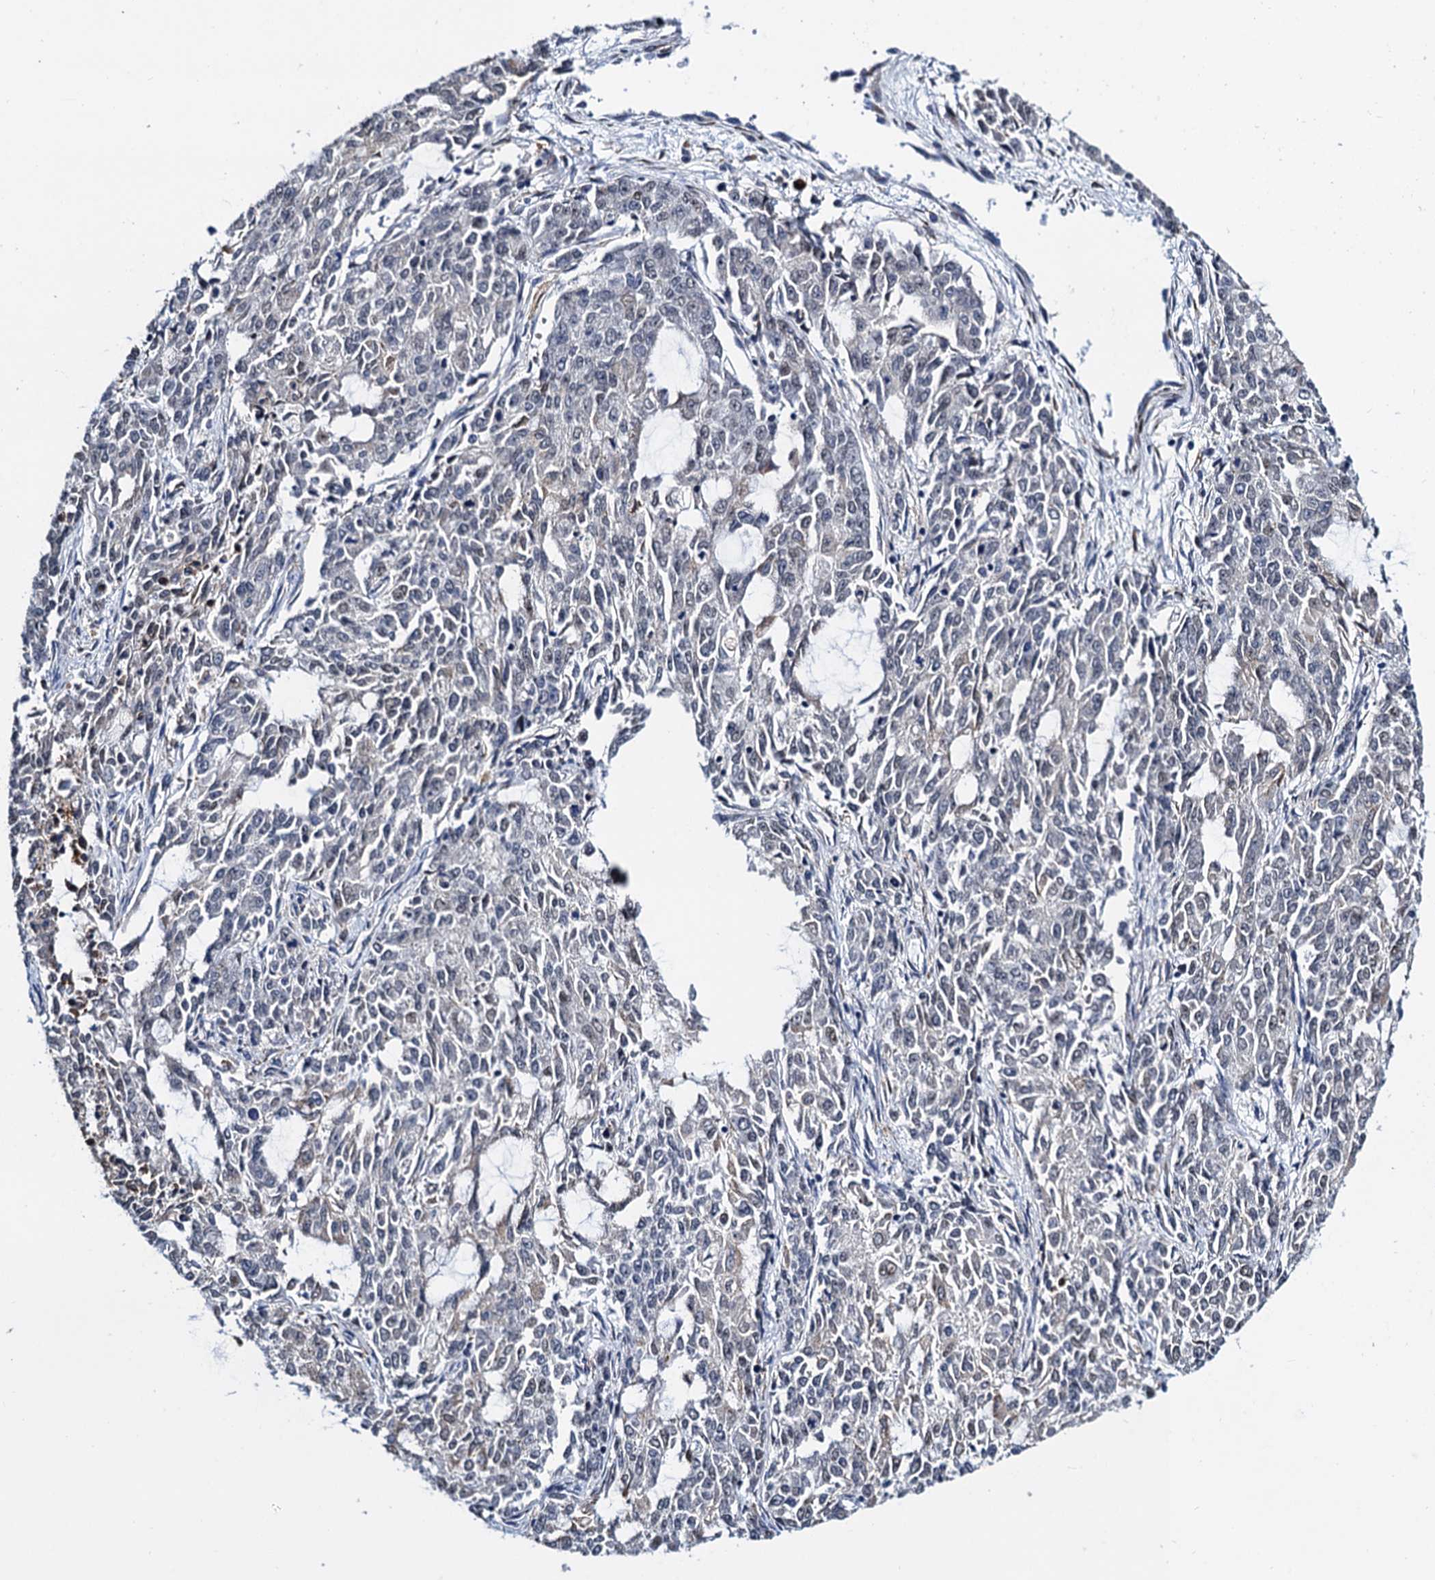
{"staining": {"intensity": "negative", "quantity": "none", "location": "none"}, "tissue": "endometrial cancer", "cell_type": "Tumor cells", "image_type": "cancer", "snomed": [{"axis": "morphology", "description": "Adenocarcinoma, NOS"}, {"axis": "topography", "description": "Endometrium"}], "caption": "High magnification brightfield microscopy of endometrial adenocarcinoma stained with DAB (brown) and counterstained with hematoxylin (blue): tumor cells show no significant expression. (Immunohistochemistry, brightfield microscopy, high magnification).", "gene": "SLC7A10", "patient": {"sex": "female", "age": 50}}